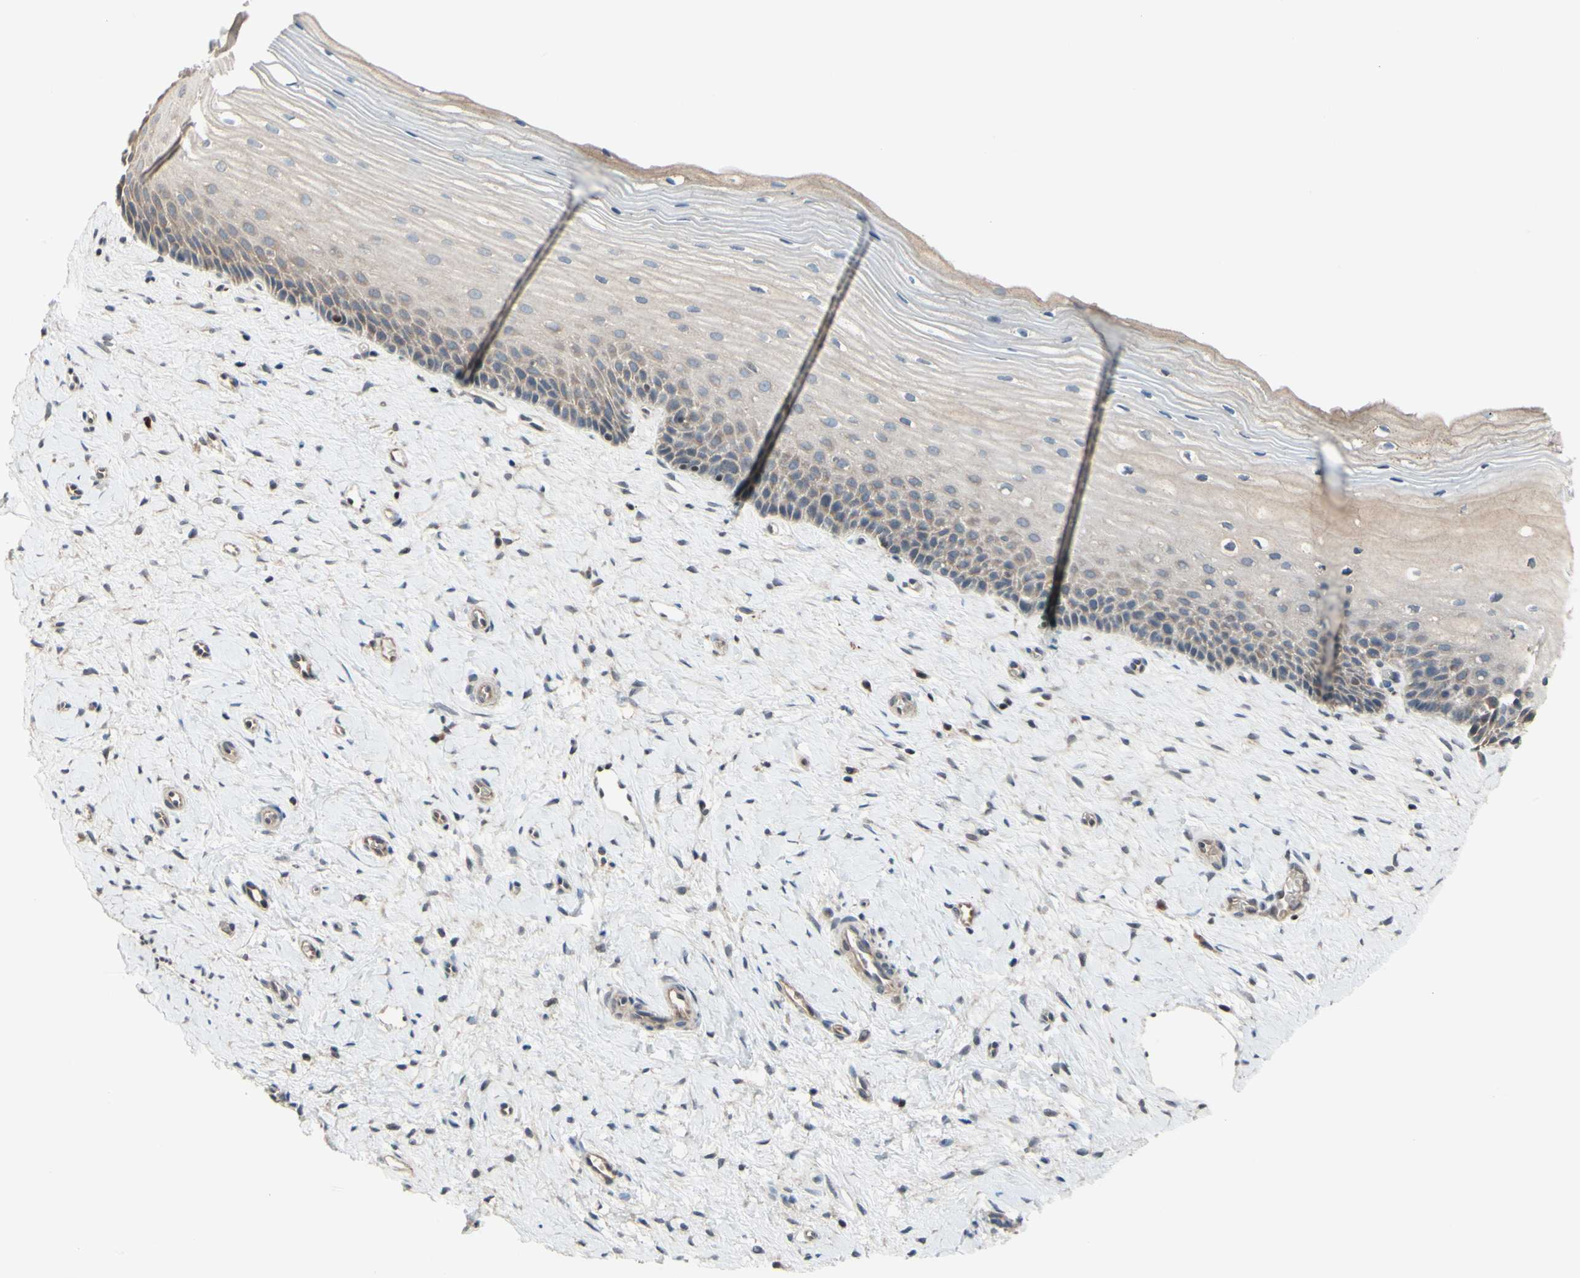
{"staining": {"intensity": "moderate", "quantity": ">75%", "location": "cytoplasmic/membranous"}, "tissue": "cervix", "cell_type": "Glandular cells", "image_type": "normal", "snomed": [{"axis": "morphology", "description": "Normal tissue, NOS"}, {"axis": "topography", "description": "Cervix"}], "caption": "Cervix stained for a protein shows moderate cytoplasmic/membranous positivity in glandular cells. (DAB IHC, brown staining for protein, blue staining for nuclei).", "gene": "SP4", "patient": {"sex": "female", "age": 39}}